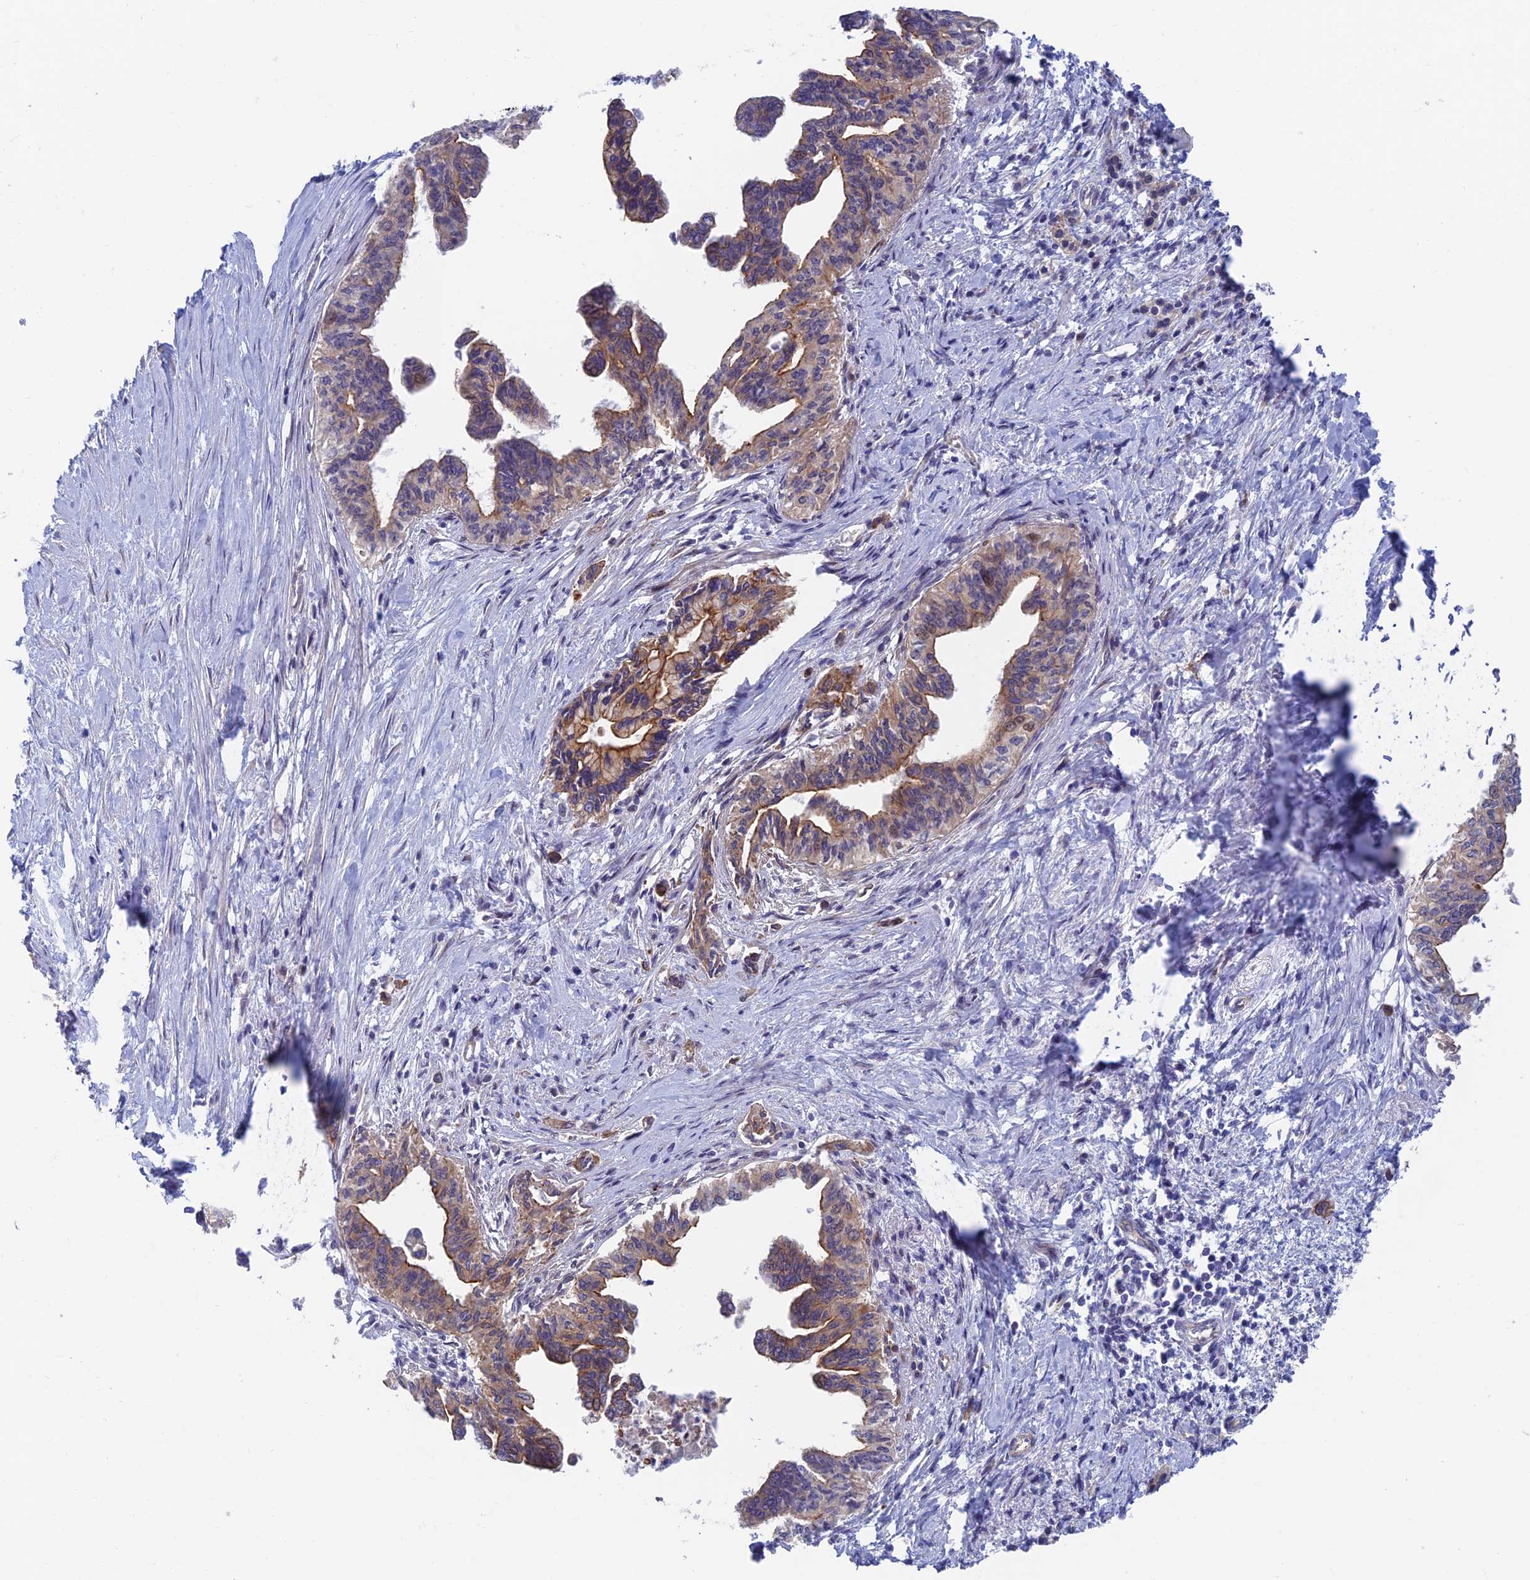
{"staining": {"intensity": "moderate", "quantity": "25%-75%", "location": "cytoplasmic/membranous"}, "tissue": "pancreatic cancer", "cell_type": "Tumor cells", "image_type": "cancer", "snomed": [{"axis": "morphology", "description": "Adenocarcinoma, NOS"}, {"axis": "topography", "description": "Pancreas"}], "caption": "DAB immunohistochemical staining of adenocarcinoma (pancreatic) exhibits moderate cytoplasmic/membranous protein positivity in about 25%-75% of tumor cells. (DAB (3,3'-diaminobenzidine) = brown stain, brightfield microscopy at high magnification).", "gene": "RHBDL2", "patient": {"sex": "female", "age": 83}}